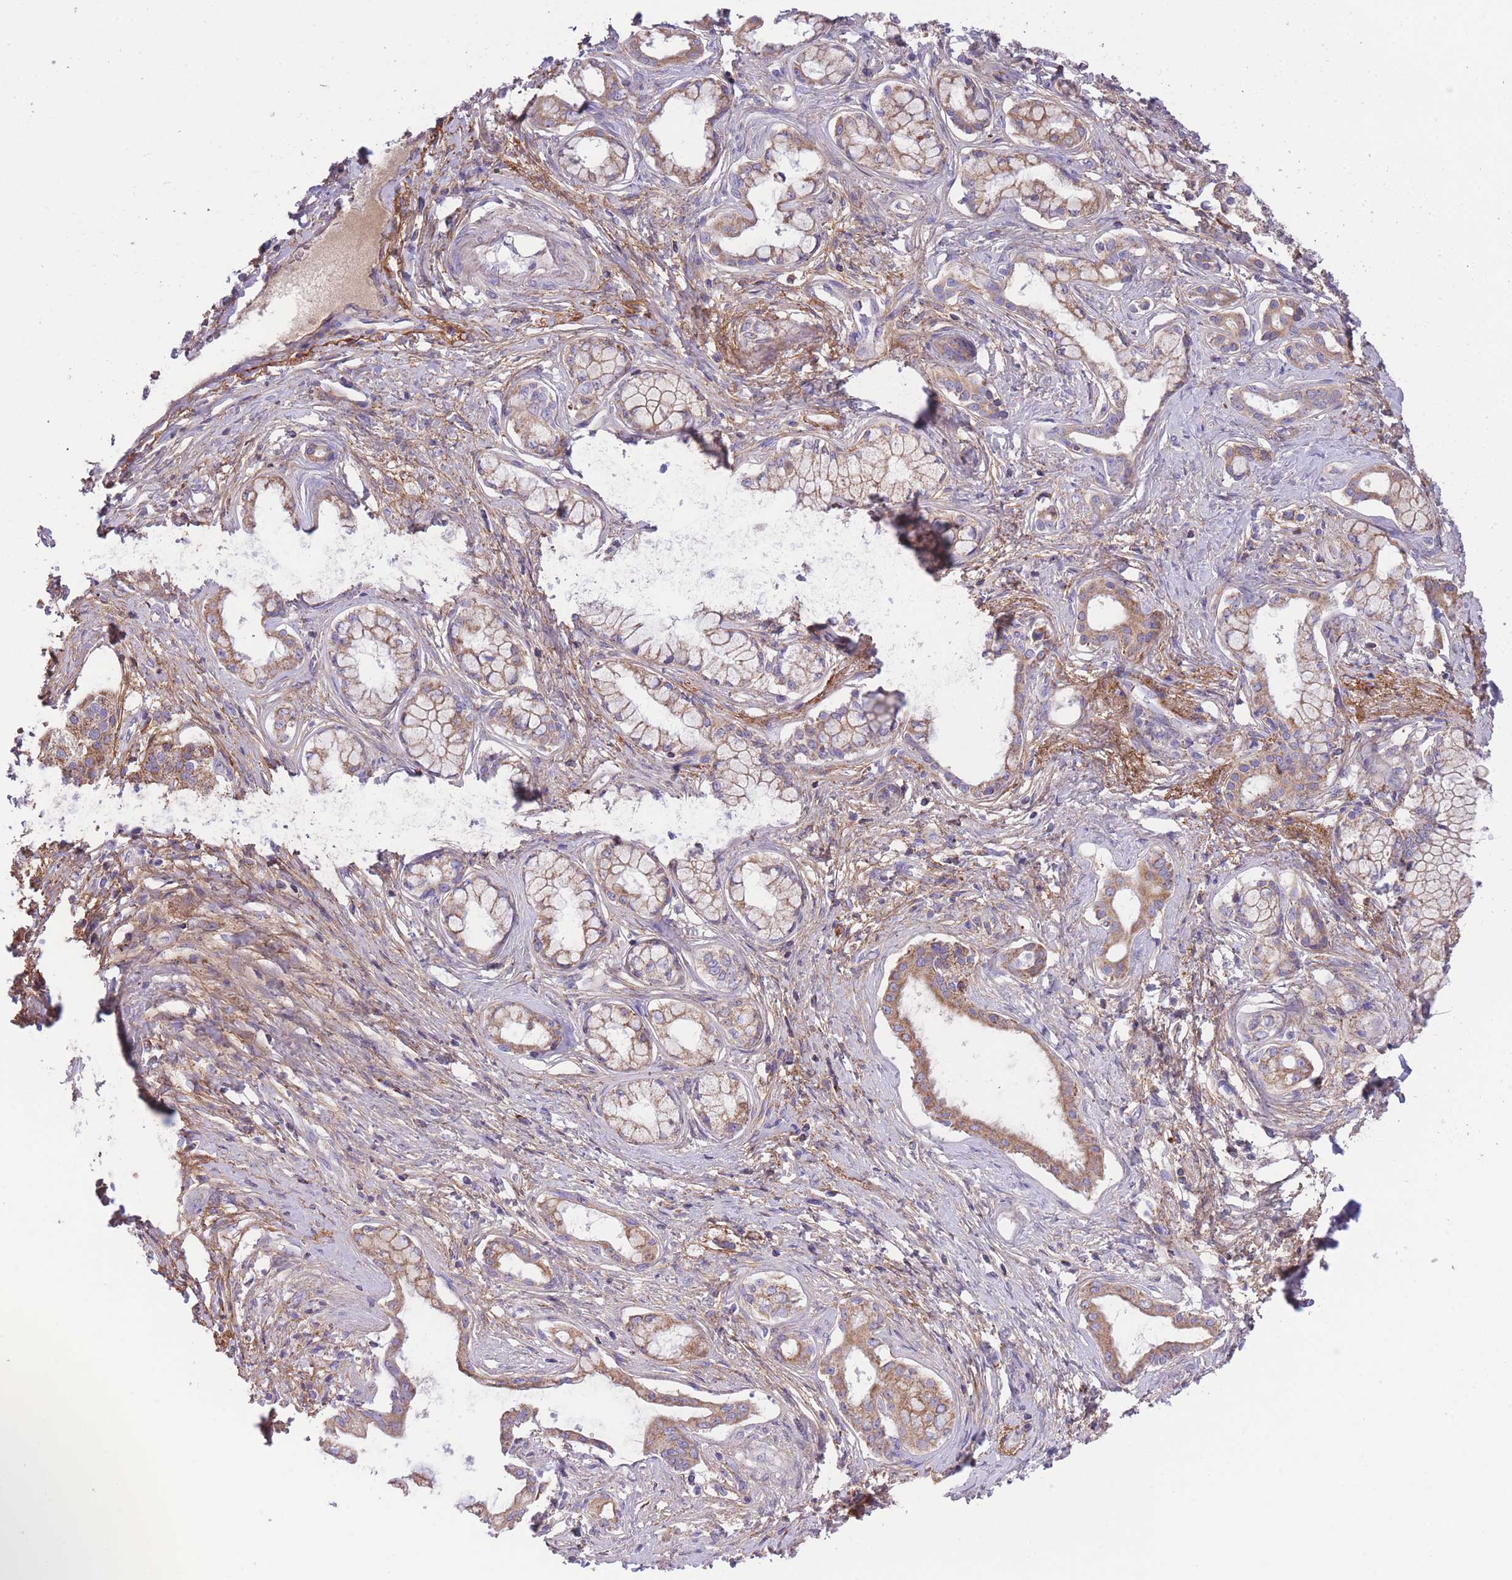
{"staining": {"intensity": "moderate", "quantity": "25%-75%", "location": "cytoplasmic/membranous"}, "tissue": "pancreatic cancer", "cell_type": "Tumor cells", "image_type": "cancer", "snomed": [{"axis": "morphology", "description": "Adenocarcinoma, NOS"}, {"axis": "topography", "description": "Pancreas"}], "caption": "Pancreatic cancer stained for a protein (brown) displays moderate cytoplasmic/membranous positive staining in approximately 25%-75% of tumor cells.", "gene": "ST3GAL3", "patient": {"sex": "male", "age": 70}}